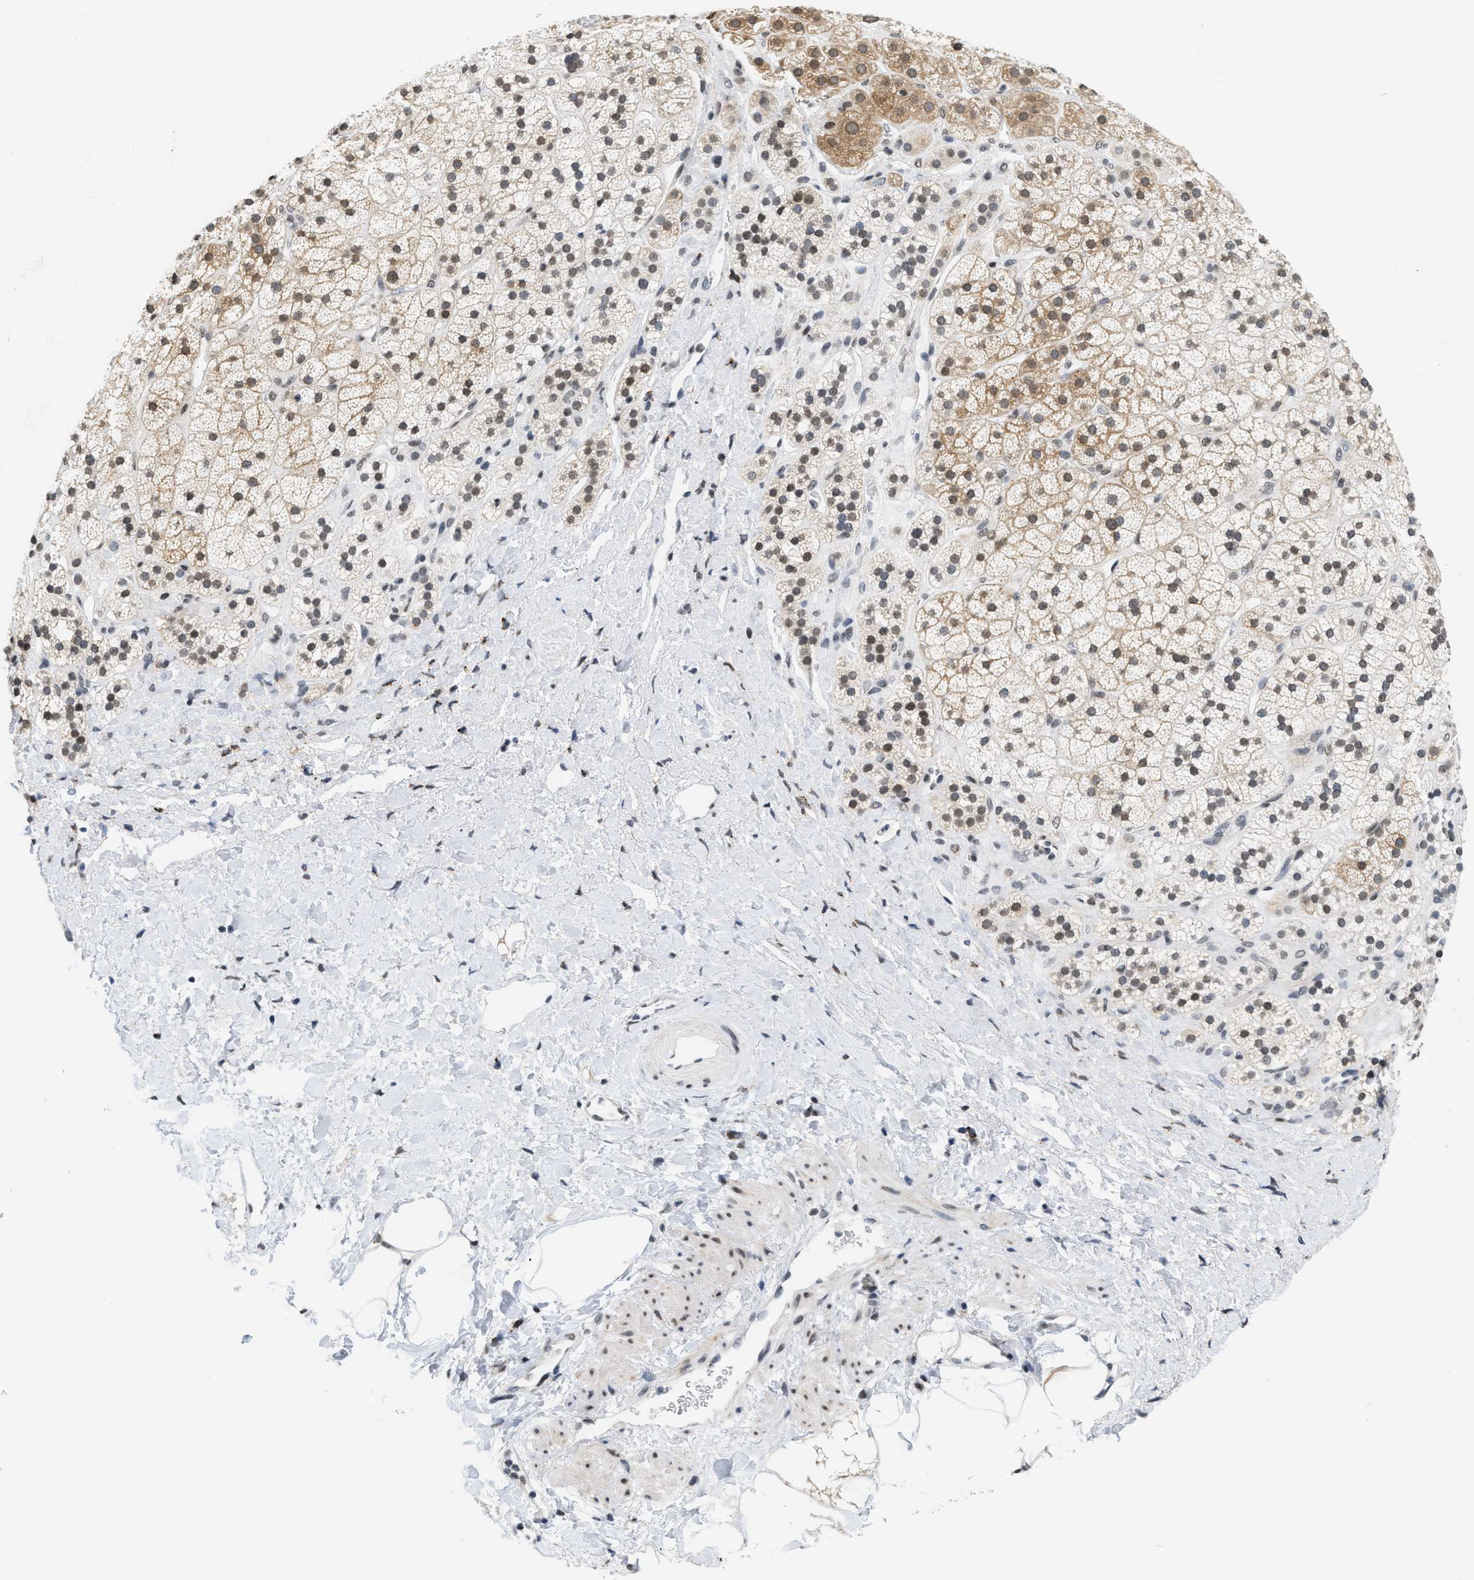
{"staining": {"intensity": "weak", "quantity": ">75%", "location": "cytoplasmic/membranous,nuclear"}, "tissue": "adrenal gland", "cell_type": "Glandular cells", "image_type": "normal", "snomed": [{"axis": "morphology", "description": "Normal tissue, NOS"}, {"axis": "topography", "description": "Adrenal gland"}], "caption": "Immunohistochemical staining of normal human adrenal gland exhibits weak cytoplasmic/membranous,nuclear protein positivity in approximately >75% of glandular cells.", "gene": "RAF1", "patient": {"sex": "male", "age": 56}}